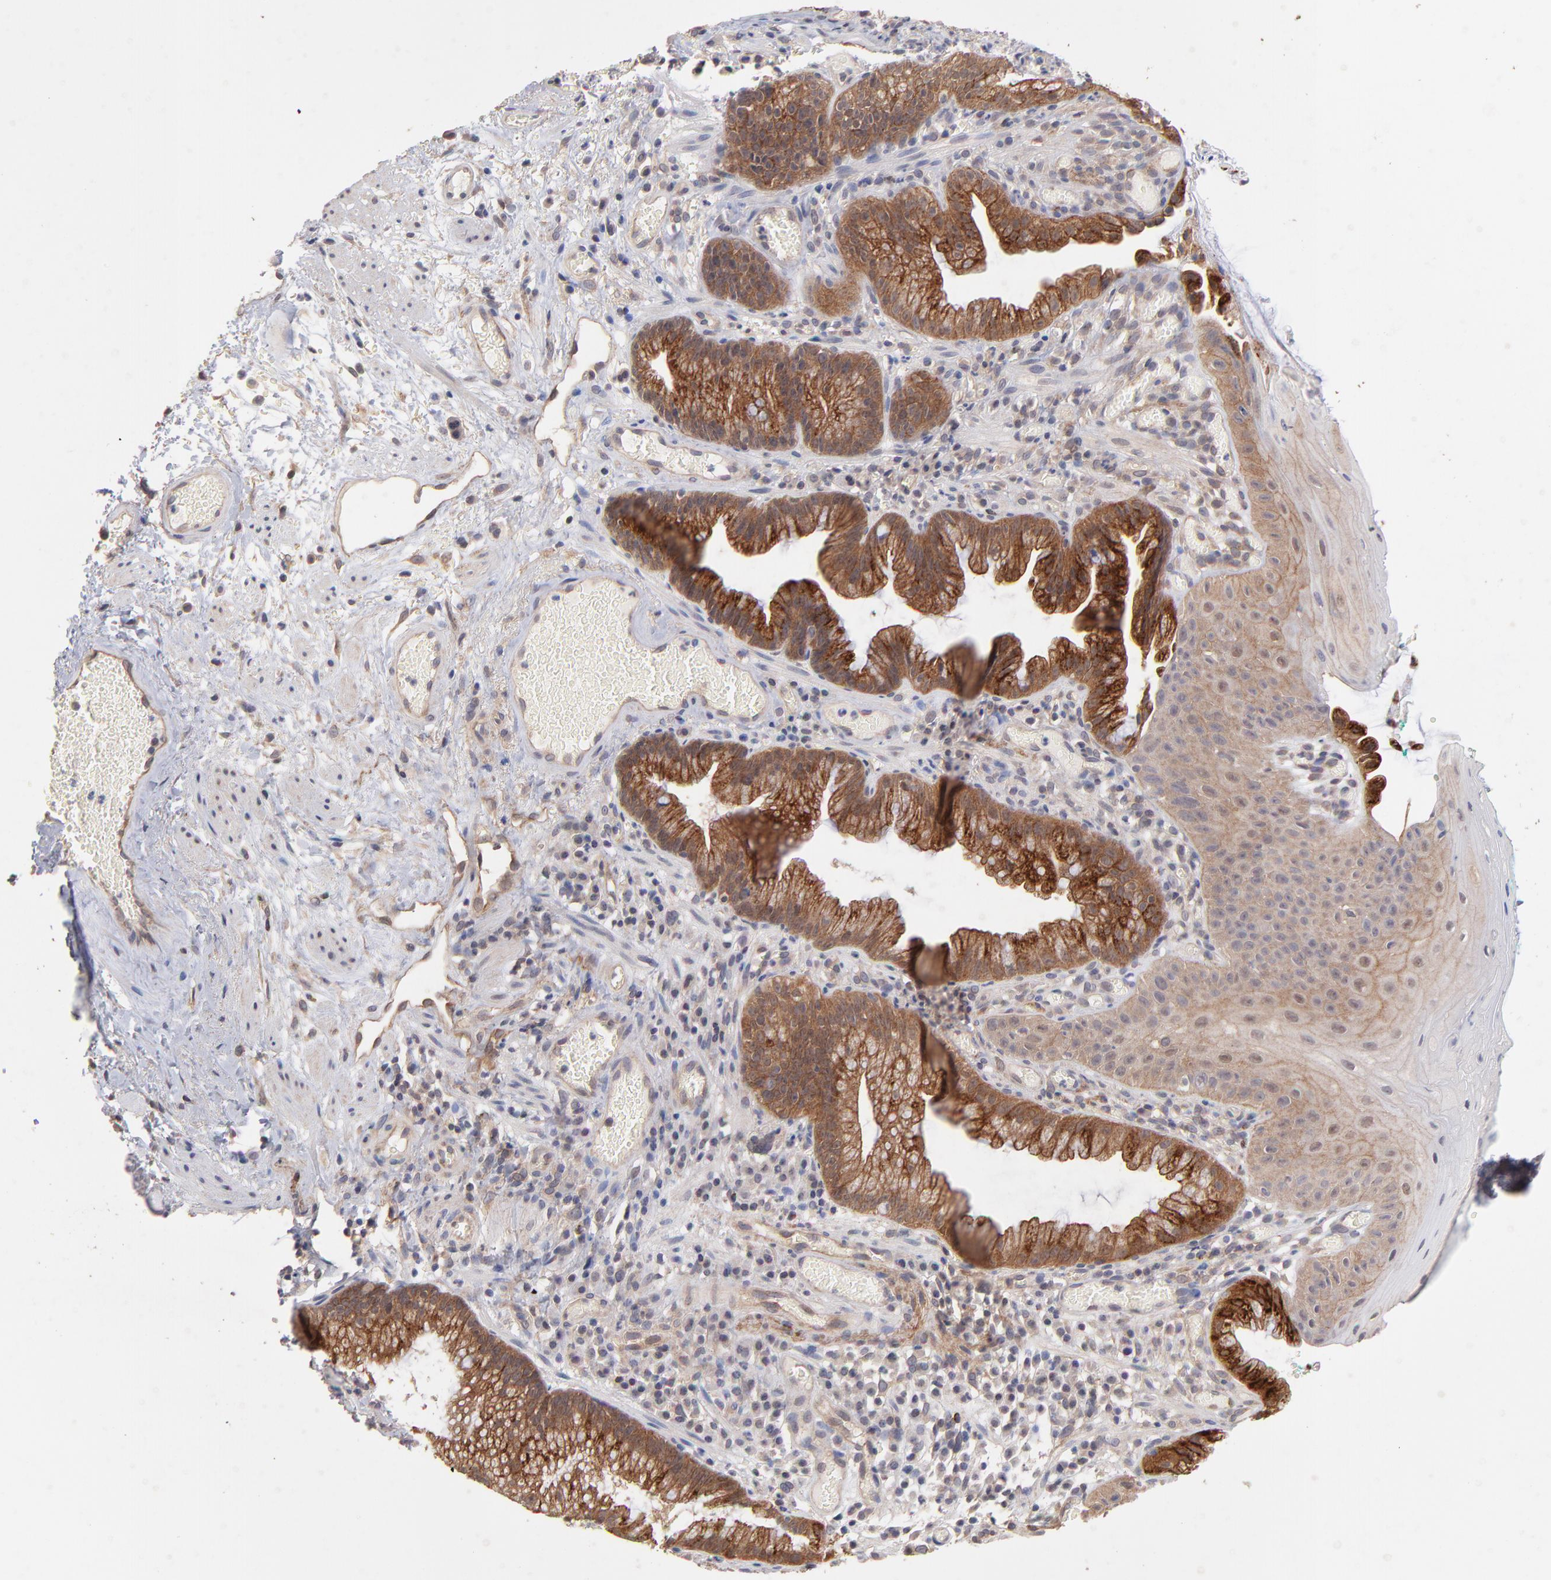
{"staining": {"intensity": "moderate", "quantity": ">75%", "location": "cytoplasmic/membranous"}, "tissue": "skin", "cell_type": "Epidermal cells", "image_type": "normal", "snomed": [{"axis": "morphology", "description": "Normal tissue, NOS"}, {"axis": "morphology", "description": "Hemorrhoids"}, {"axis": "morphology", "description": "Inflammation, NOS"}, {"axis": "topography", "description": "Anal"}], "caption": "Immunohistochemical staining of normal human skin shows medium levels of moderate cytoplasmic/membranous positivity in about >75% of epidermal cells.", "gene": "STAP2", "patient": {"sex": "male", "age": 60}}